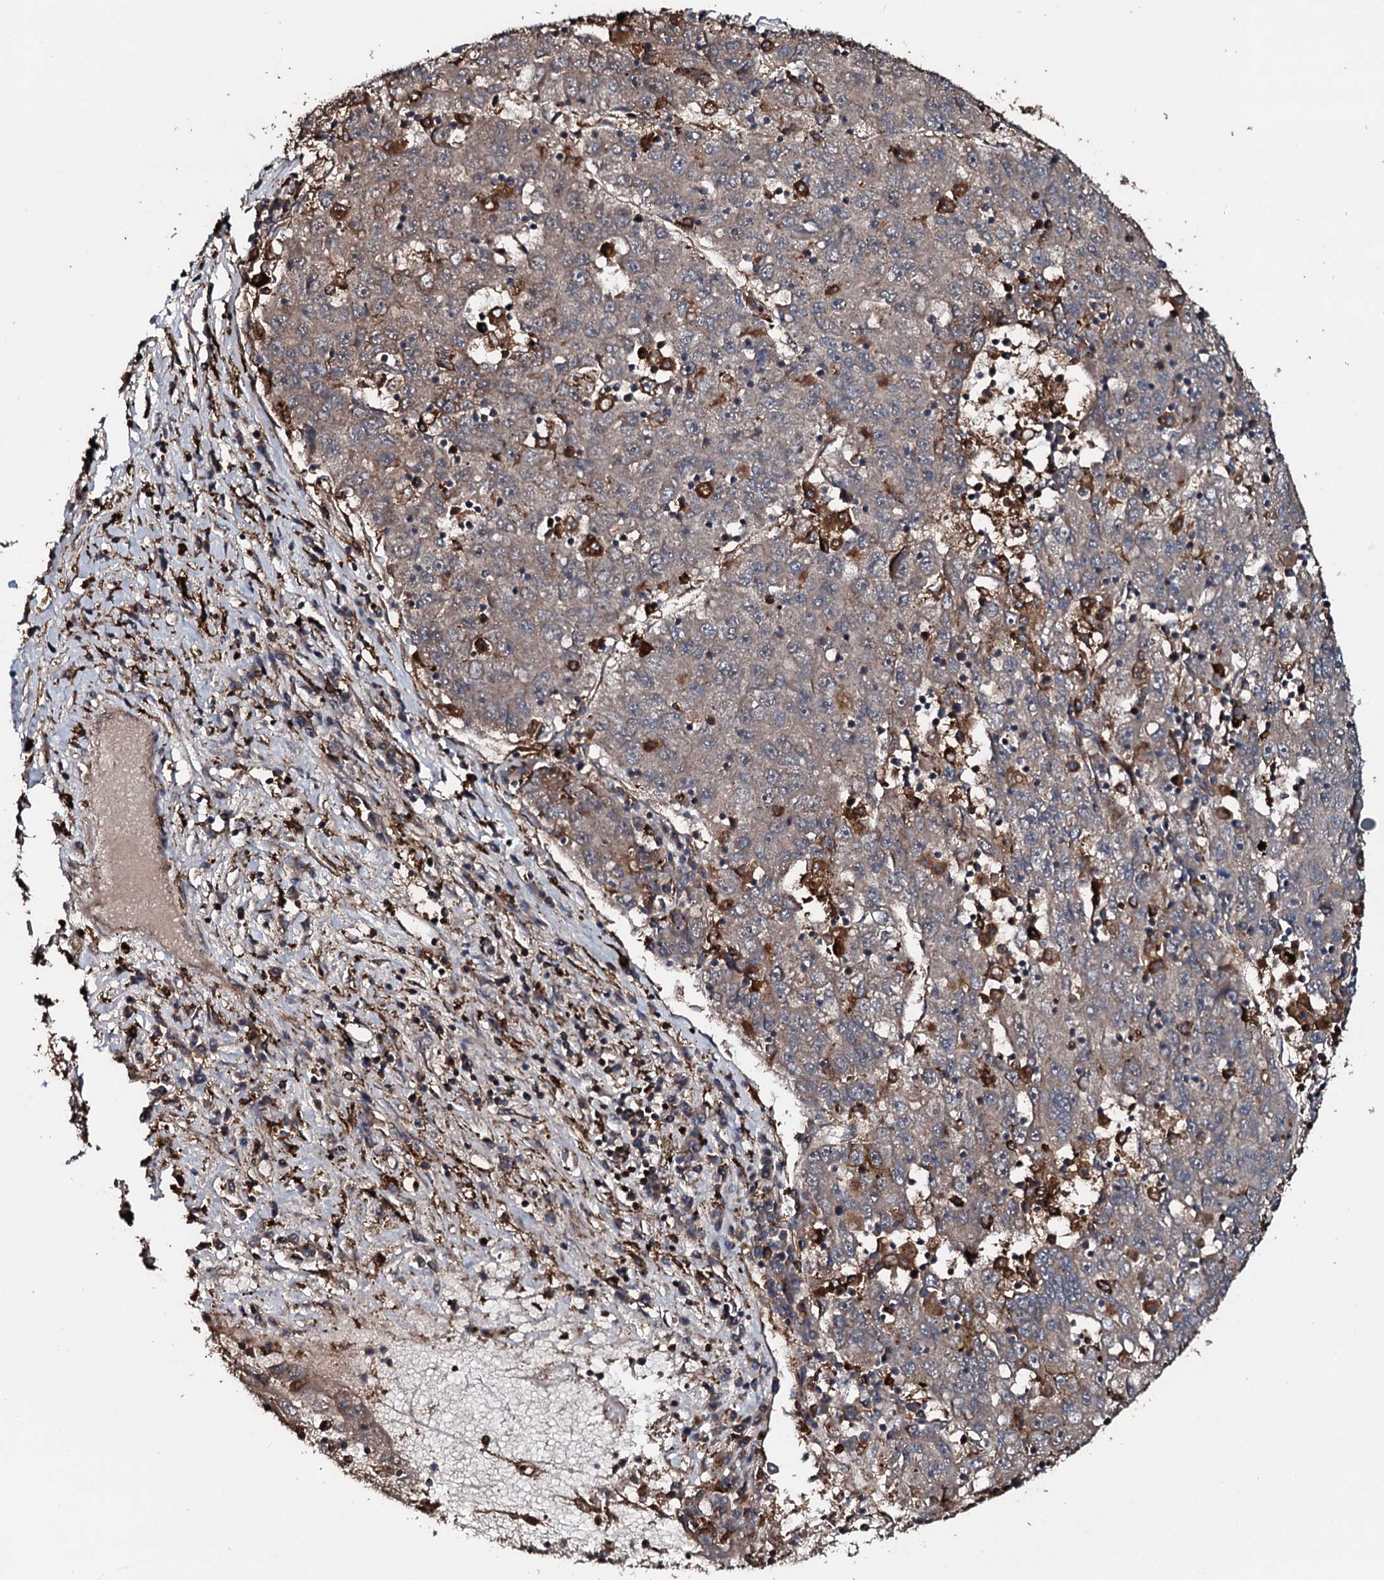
{"staining": {"intensity": "weak", "quantity": "25%-75%", "location": "cytoplasmic/membranous"}, "tissue": "liver cancer", "cell_type": "Tumor cells", "image_type": "cancer", "snomed": [{"axis": "morphology", "description": "Carcinoma, Hepatocellular, NOS"}, {"axis": "topography", "description": "Liver"}], "caption": "Immunohistochemistry (IHC) staining of liver cancer, which shows low levels of weak cytoplasmic/membranous positivity in about 25%-75% of tumor cells indicating weak cytoplasmic/membranous protein staining. The staining was performed using DAB (3,3'-diaminobenzidine) (brown) for protein detection and nuclei were counterstained in hematoxylin (blue).", "gene": "TPGS2", "patient": {"sex": "male", "age": 49}}